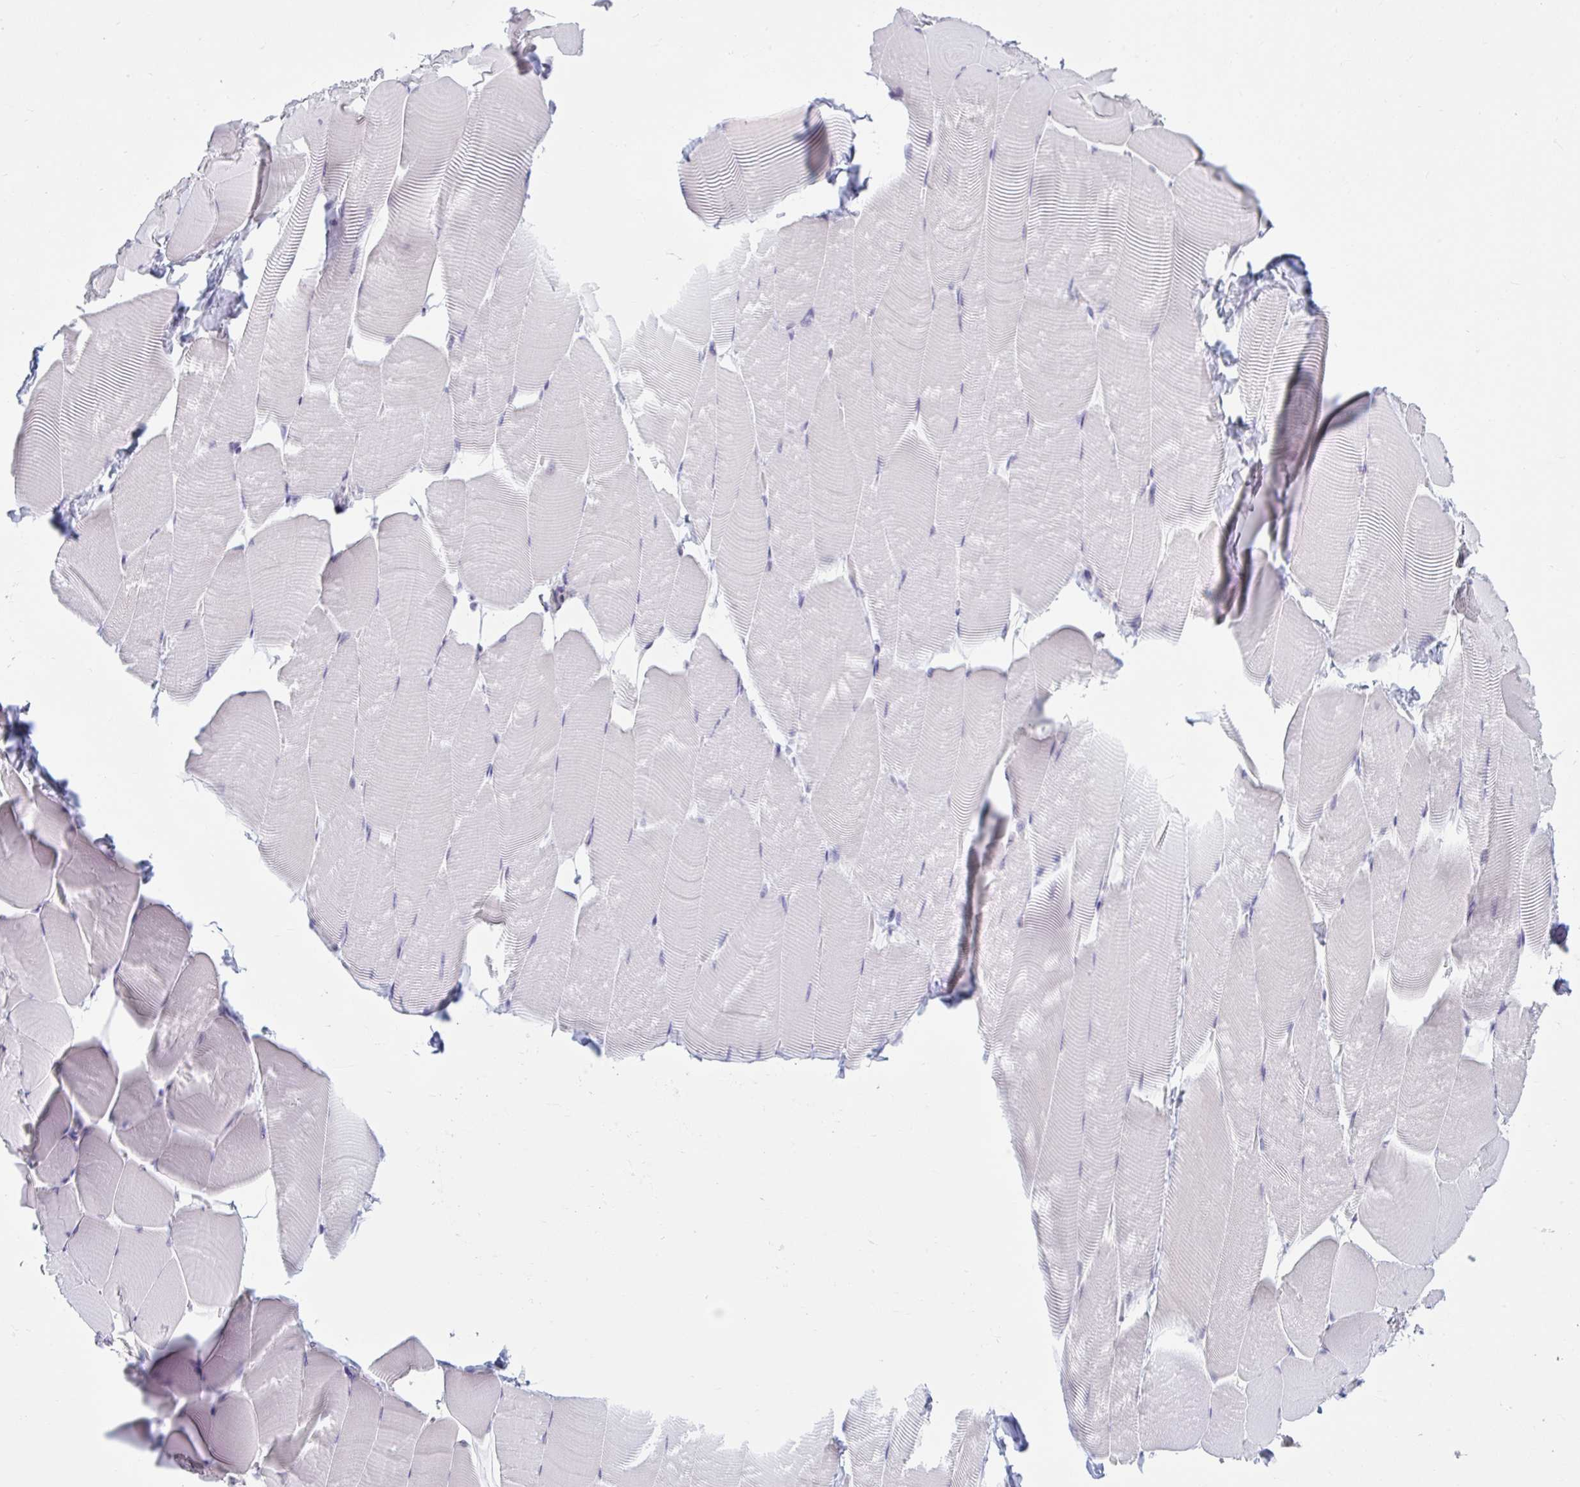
{"staining": {"intensity": "negative", "quantity": "none", "location": "none"}, "tissue": "skeletal muscle", "cell_type": "Myocytes", "image_type": "normal", "snomed": [{"axis": "morphology", "description": "Normal tissue, NOS"}, {"axis": "topography", "description": "Skeletal muscle"}], "caption": "Skeletal muscle was stained to show a protein in brown. There is no significant positivity in myocytes. Brightfield microscopy of IHC stained with DAB (3,3'-diaminobenzidine) (brown) and hematoxylin (blue), captured at high magnification.", "gene": "CDH19", "patient": {"sex": "male", "age": 25}}